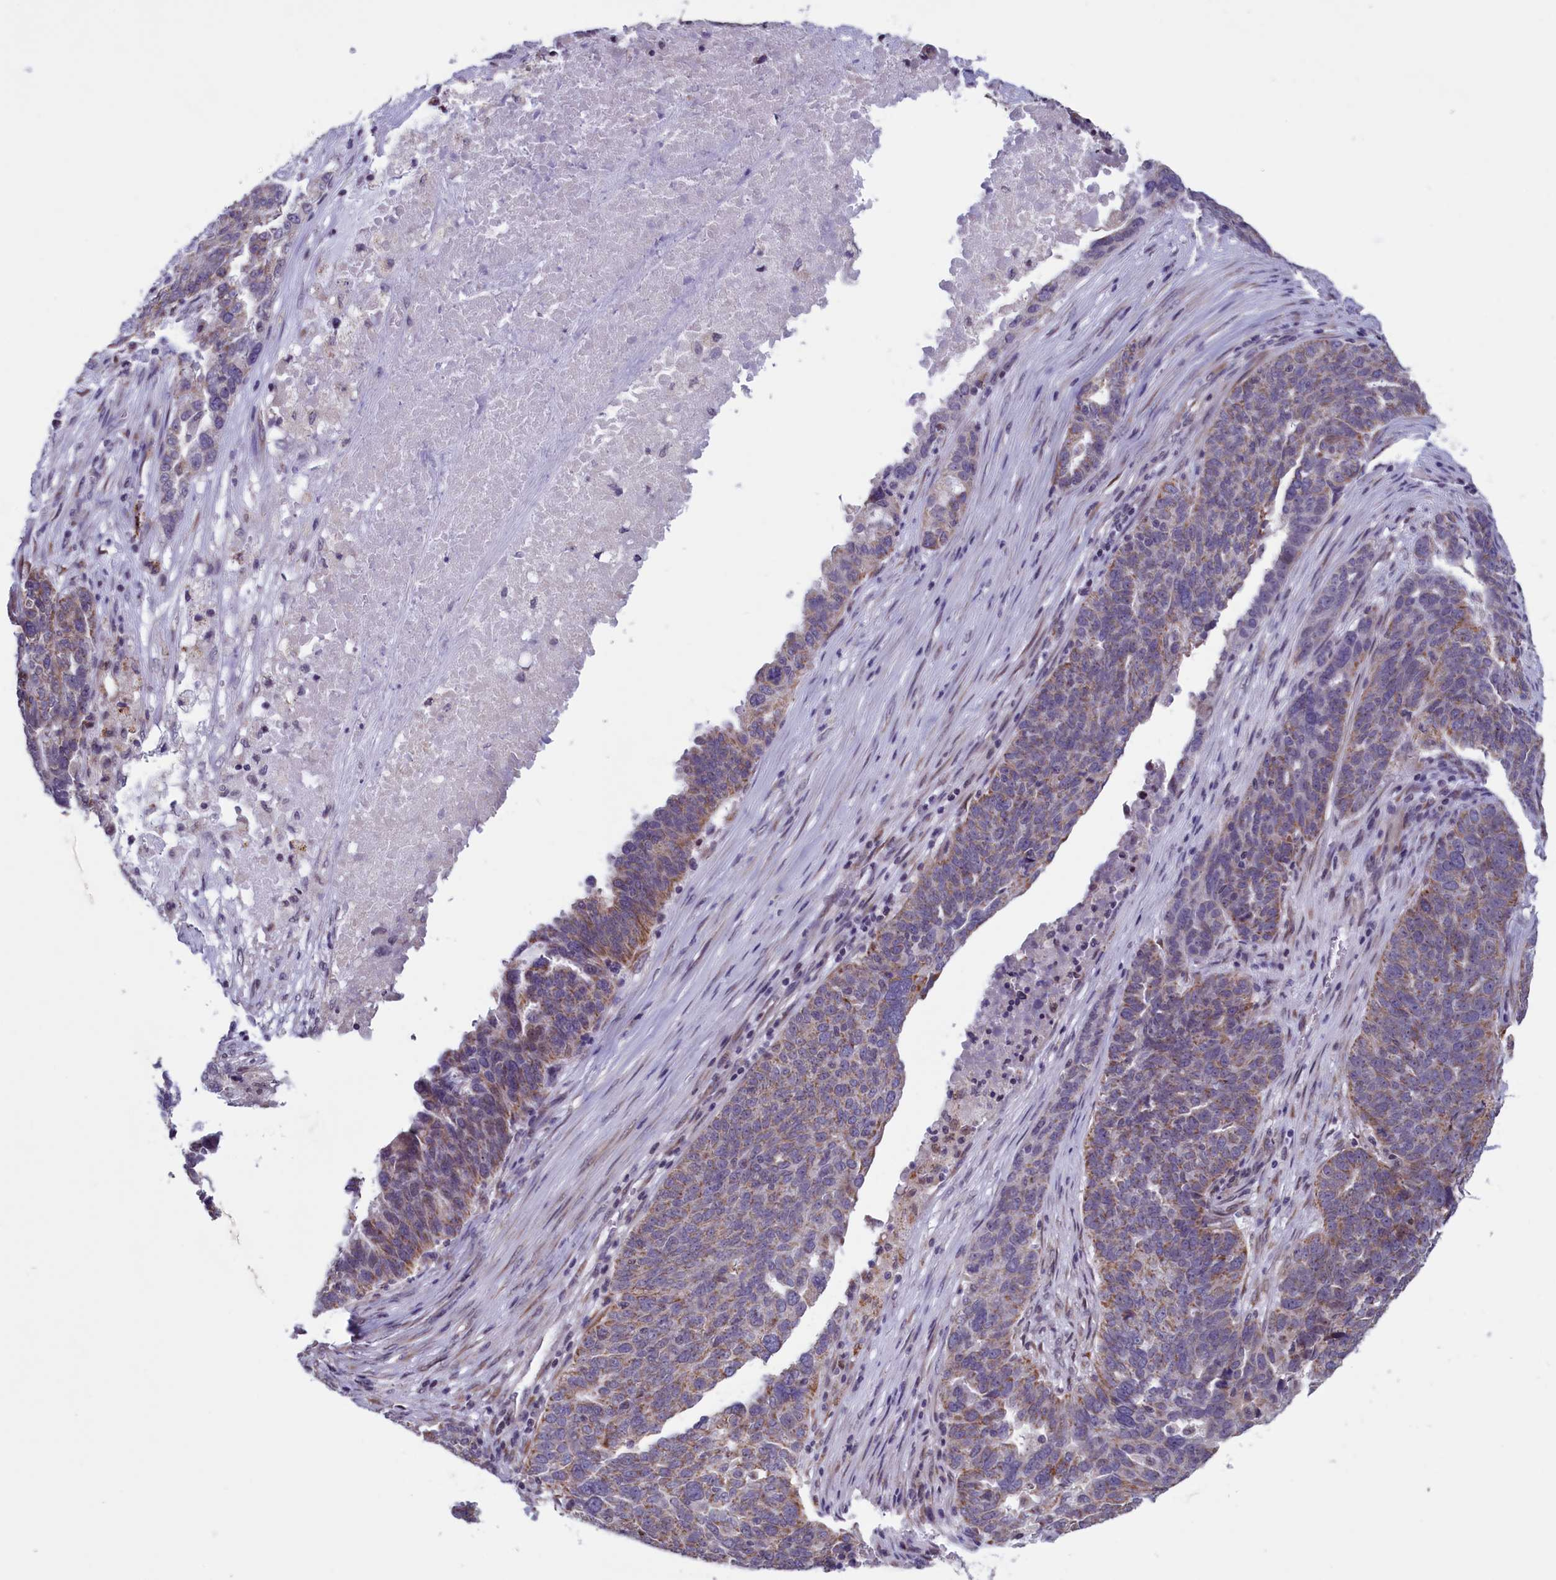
{"staining": {"intensity": "moderate", "quantity": ">75%", "location": "cytoplasmic/membranous"}, "tissue": "ovarian cancer", "cell_type": "Tumor cells", "image_type": "cancer", "snomed": [{"axis": "morphology", "description": "Cystadenocarcinoma, serous, NOS"}, {"axis": "topography", "description": "Ovary"}], "caption": "Human serous cystadenocarcinoma (ovarian) stained for a protein (brown) shows moderate cytoplasmic/membranous positive expression in about >75% of tumor cells.", "gene": "PARS2", "patient": {"sex": "female", "age": 59}}